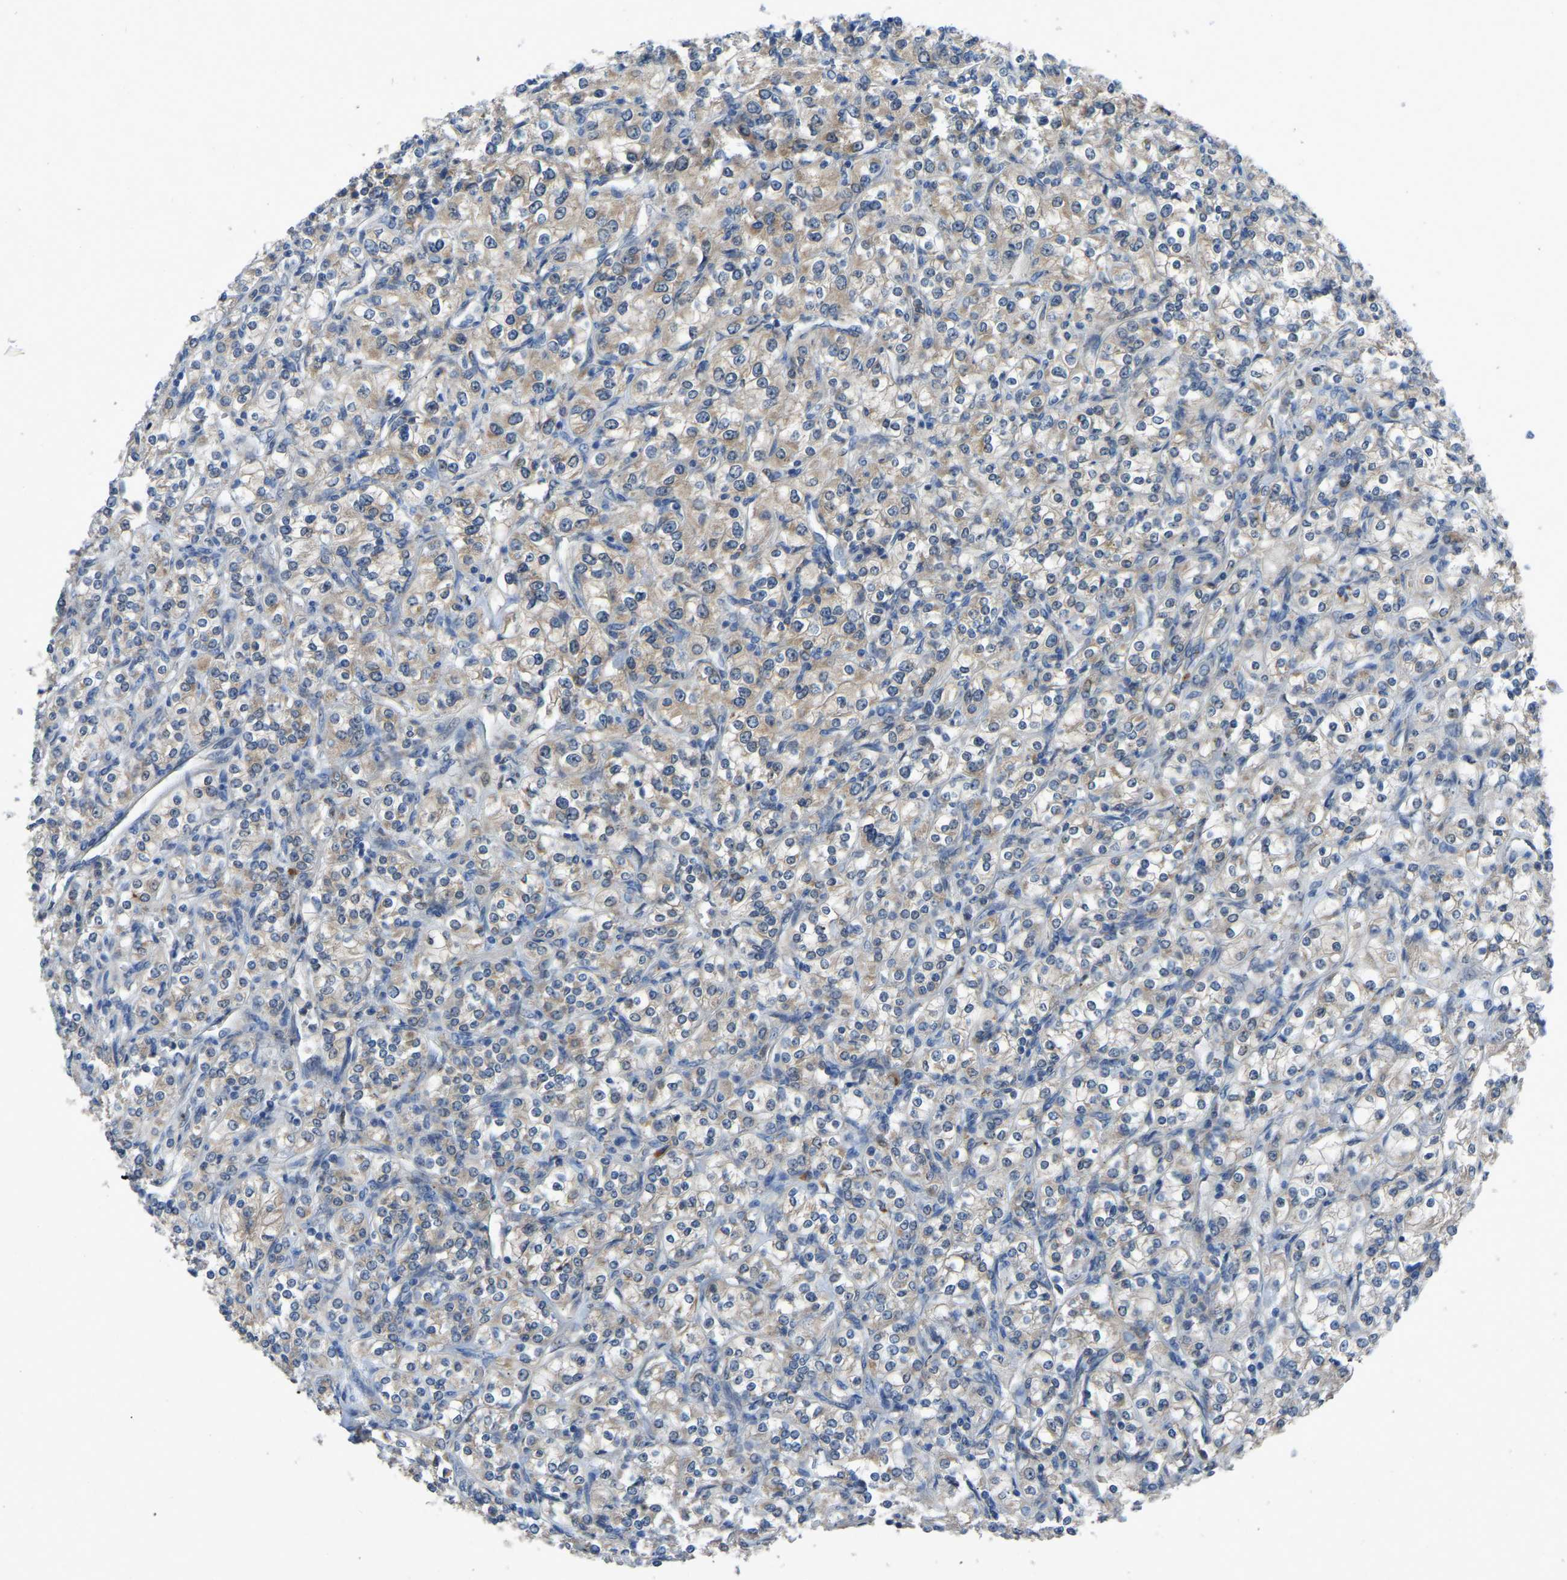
{"staining": {"intensity": "weak", "quantity": ">75%", "location": "cytoplasmic/membranous"}, "tissue": "renal cancer", "cell_type": "Tumor cells", "image_type": "cancer", "snomed": [{"axis": "morphology", "description": "Adenocarcinoma, NOS"}, {"axis": "topography", "description": "Kidney"}], "caption": "This histopathology image demonstrates renal cancer (adenocarcinoma) stained with immunohistochemistry (IHC) to label a protein in brown. The cytoplasmic/membranous of tumor cells show weak positivity for the protein. Nuclei are counter-stained blue.", "gene": "FHIT", "patient": {"sex": "male", "age": 77}}